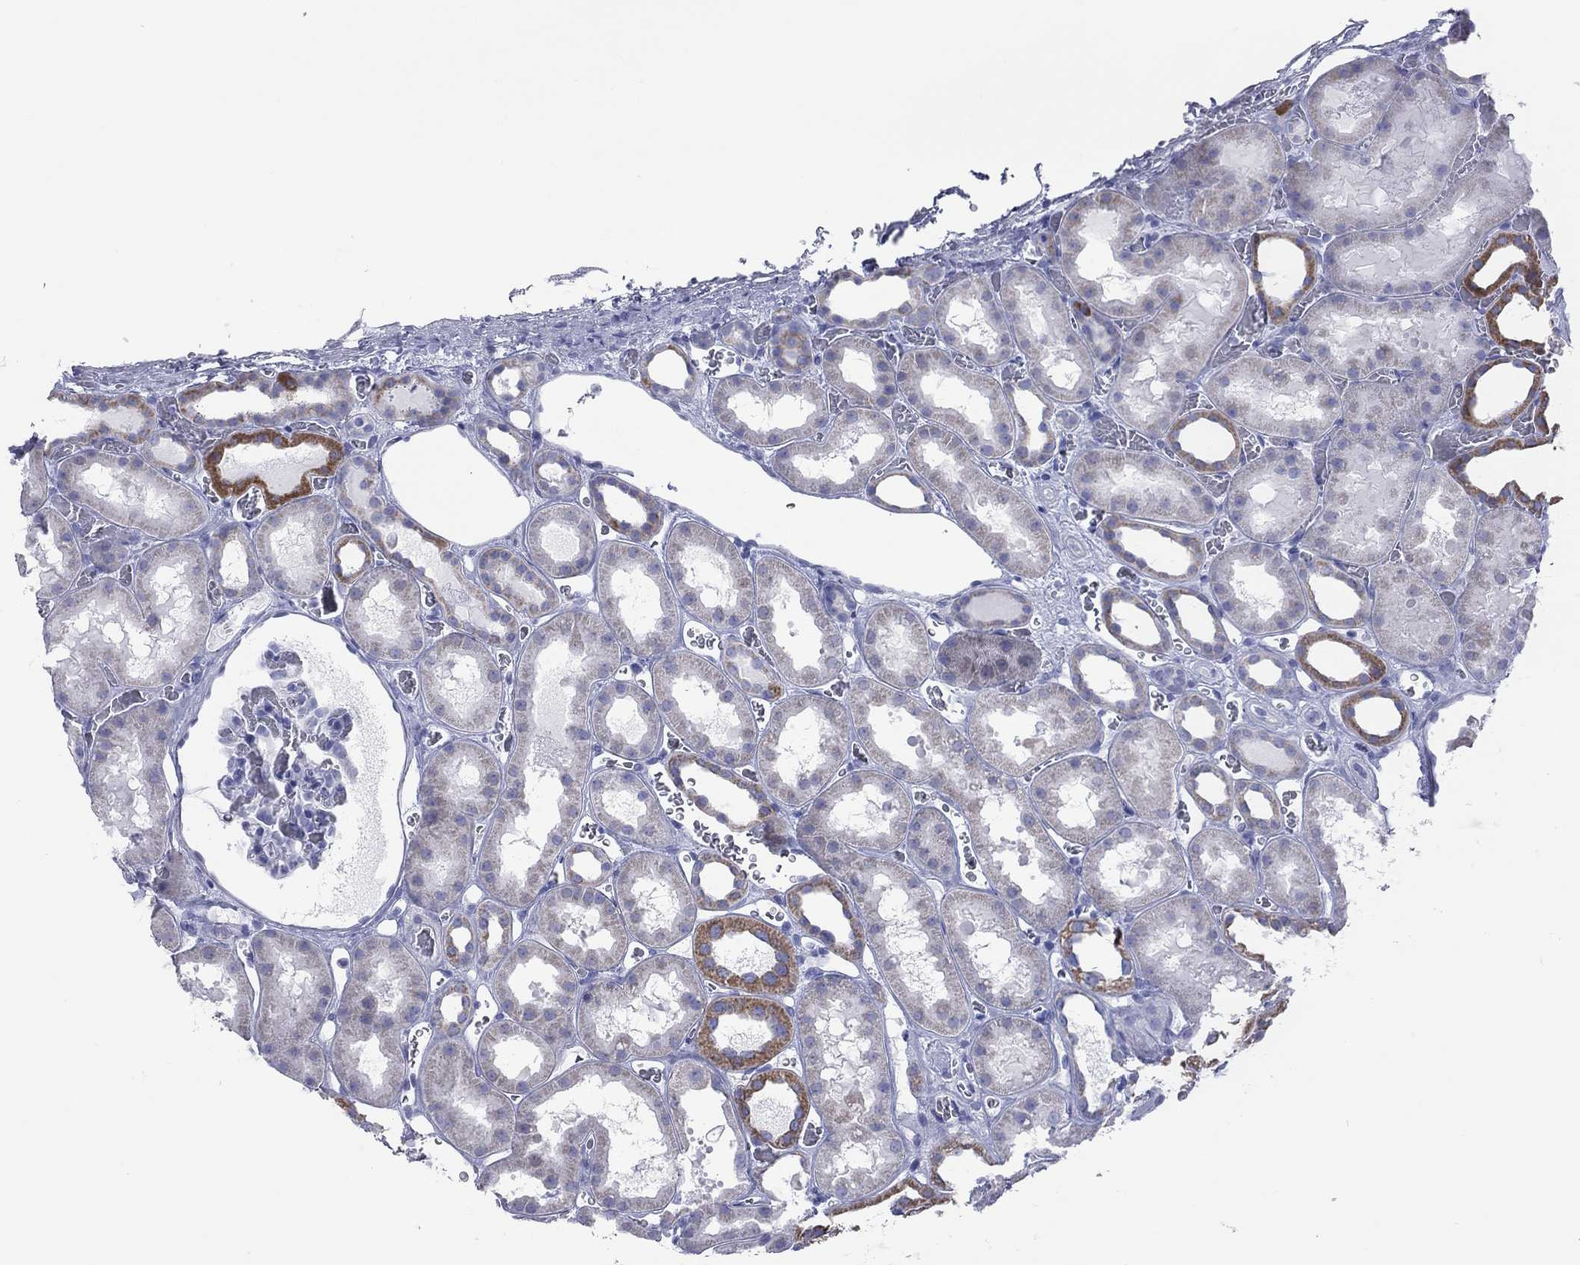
{"staining": {"intensity": "negative", "quantity": "none", "location": "none"}, "tissue": "kidney", "cell_type": "Cells in glomeruli", "image_type": "normal", "snomed": [{"axis": "morphology", "description": "Normal tissue, NOS"}, {"axis": "topography", "description": "Kidney"}], "caption": "A micrograph of human kidney is negative for staining in cells in glomeruli. (Stains: DAB (3,3'-diaminobenzidine) immunohistochemistry with hematoxylin counter stain, Microscopy: brightfield microscopy at high magnification).", "gene": "VSIG10", "patient": {"sex": "female", "age": 41}}